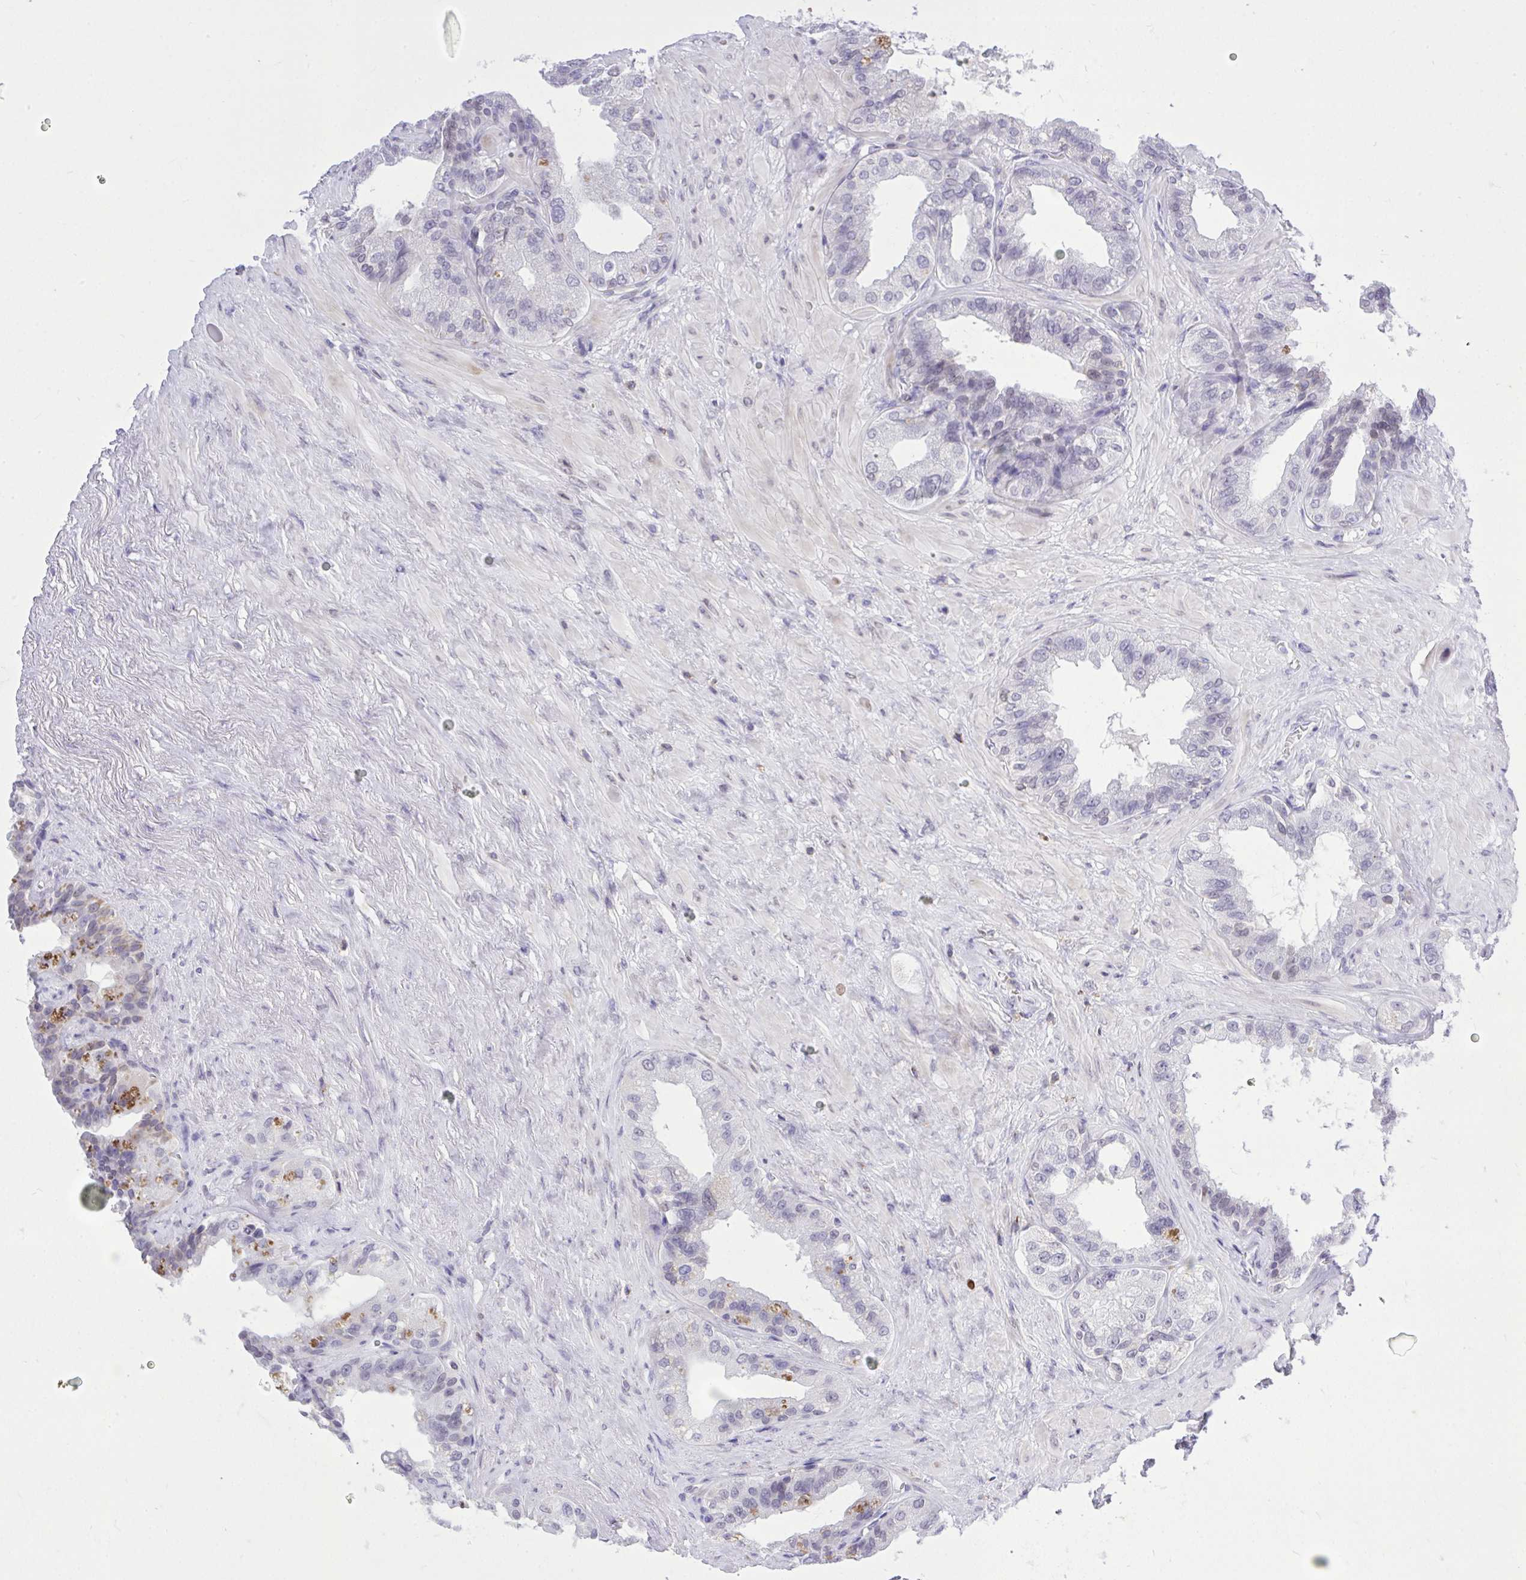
{"staining": {"intensity": "negative", "quantity": "none", "location": "none"}, "tissue": "seminal vesicle", "cell_type": "Glandular cells", "image_type": "normal", "snomed": [{"axis": "morphology", "description": "Normal tissue, NOS"}, {"axis": "topography", "description": "Seminal veicle"}, {"axis": "topography", "description": "Peripheral nerve tissue"}], "caption": "An image of seminal vesicle stained for a protein reveals no brown staining in glandular cells.", "gene": "CXCL8", "patient": {"sex": "male", "age": 76}}